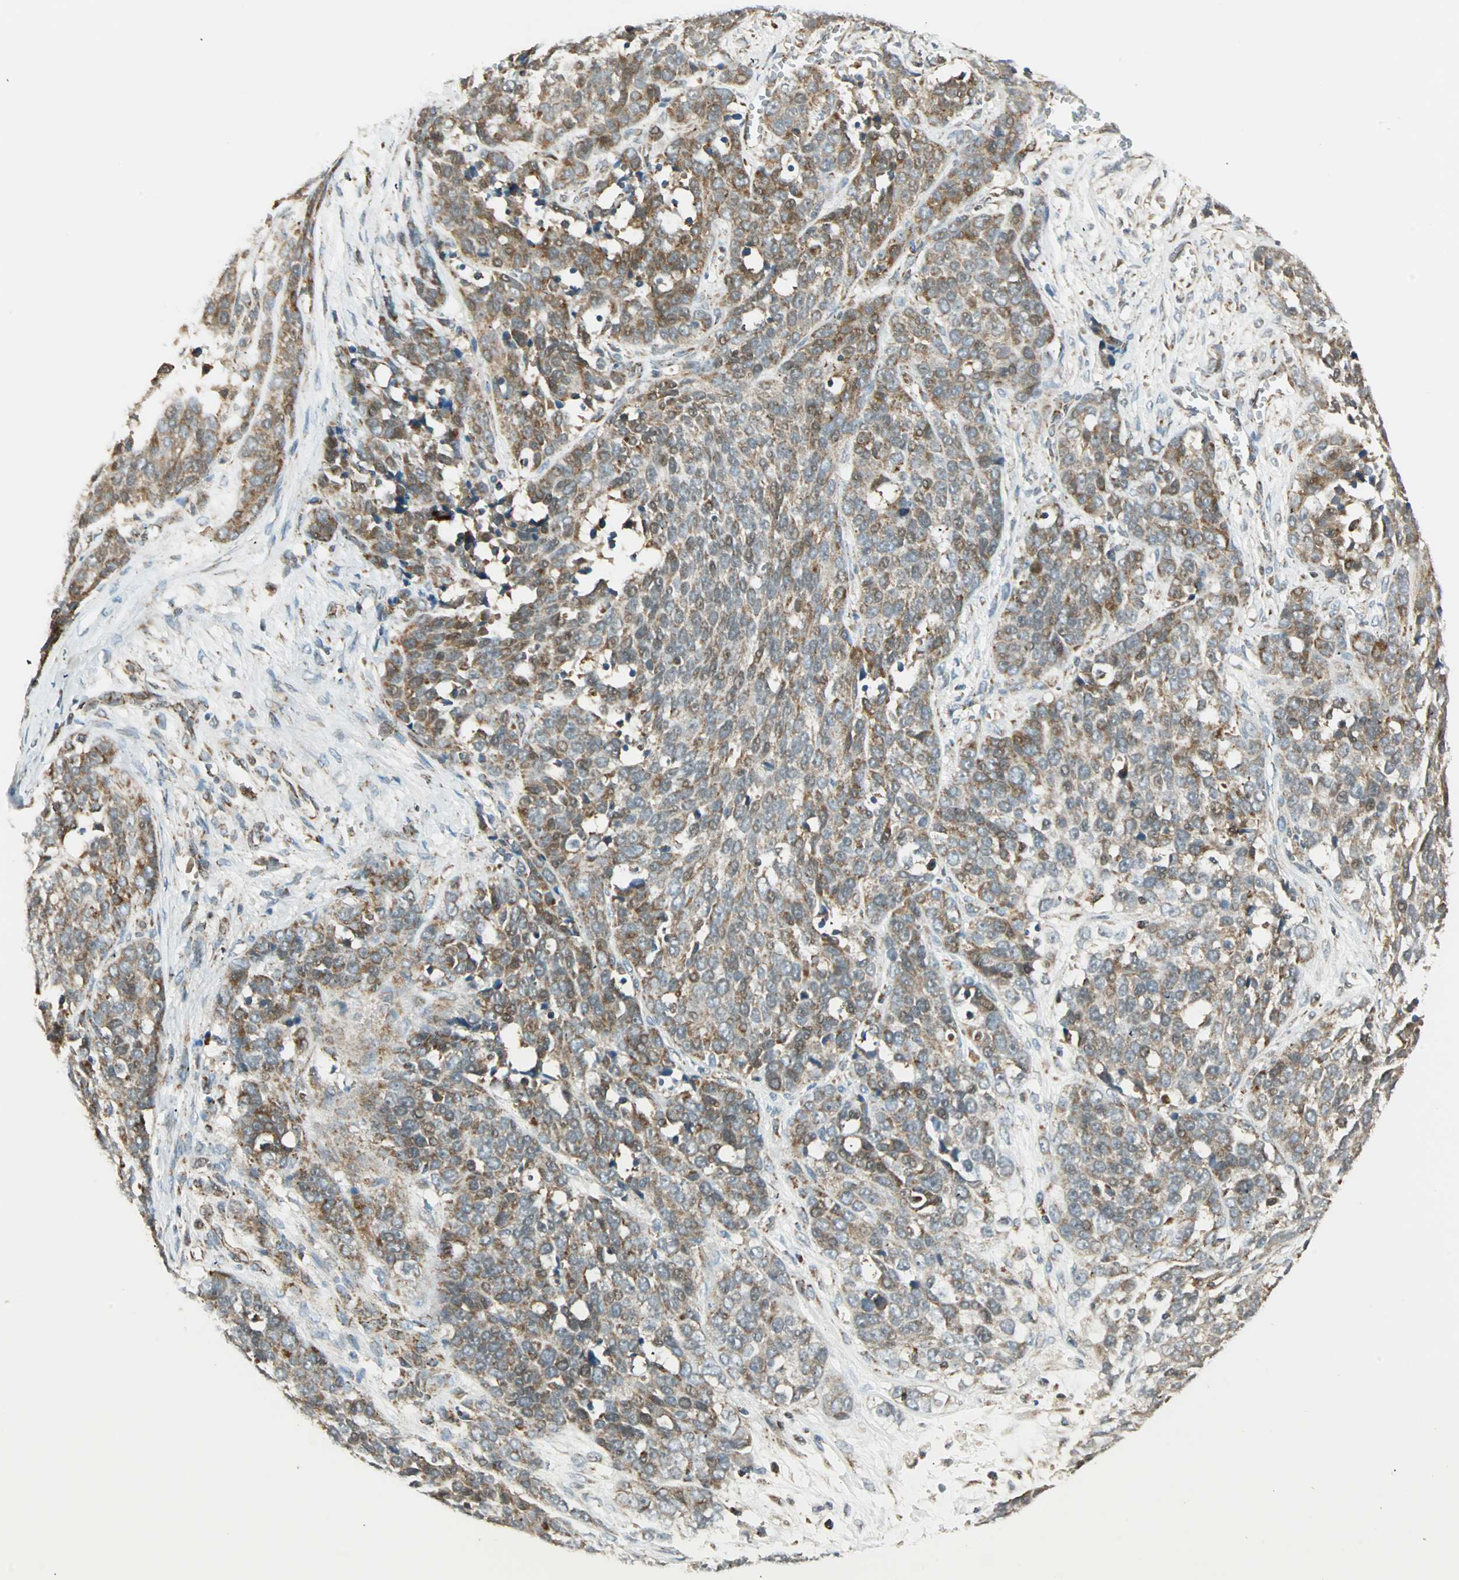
{"staining": {"intensity": "weak", "quantity": ">75%", "location": "cytoplasmic/membranous"}, "tissue": "ovarian cancer", "cell_type": "Tumor cells", "image_type": "cancer", "snomed": [{"axis": "morphology", "description": "Cystadenocarcinoma, serous, NOS"}, {"axis": "topography", "description": "Ovary"}], "caption": "Ovarian cancer (serous cystadenocarcinoma) stained for a protein reveals weak cytoplasmic/membranous positivity in tumor cells.", "gene": "SPRY4", "patient": {"sex": "female", "age": 44}}